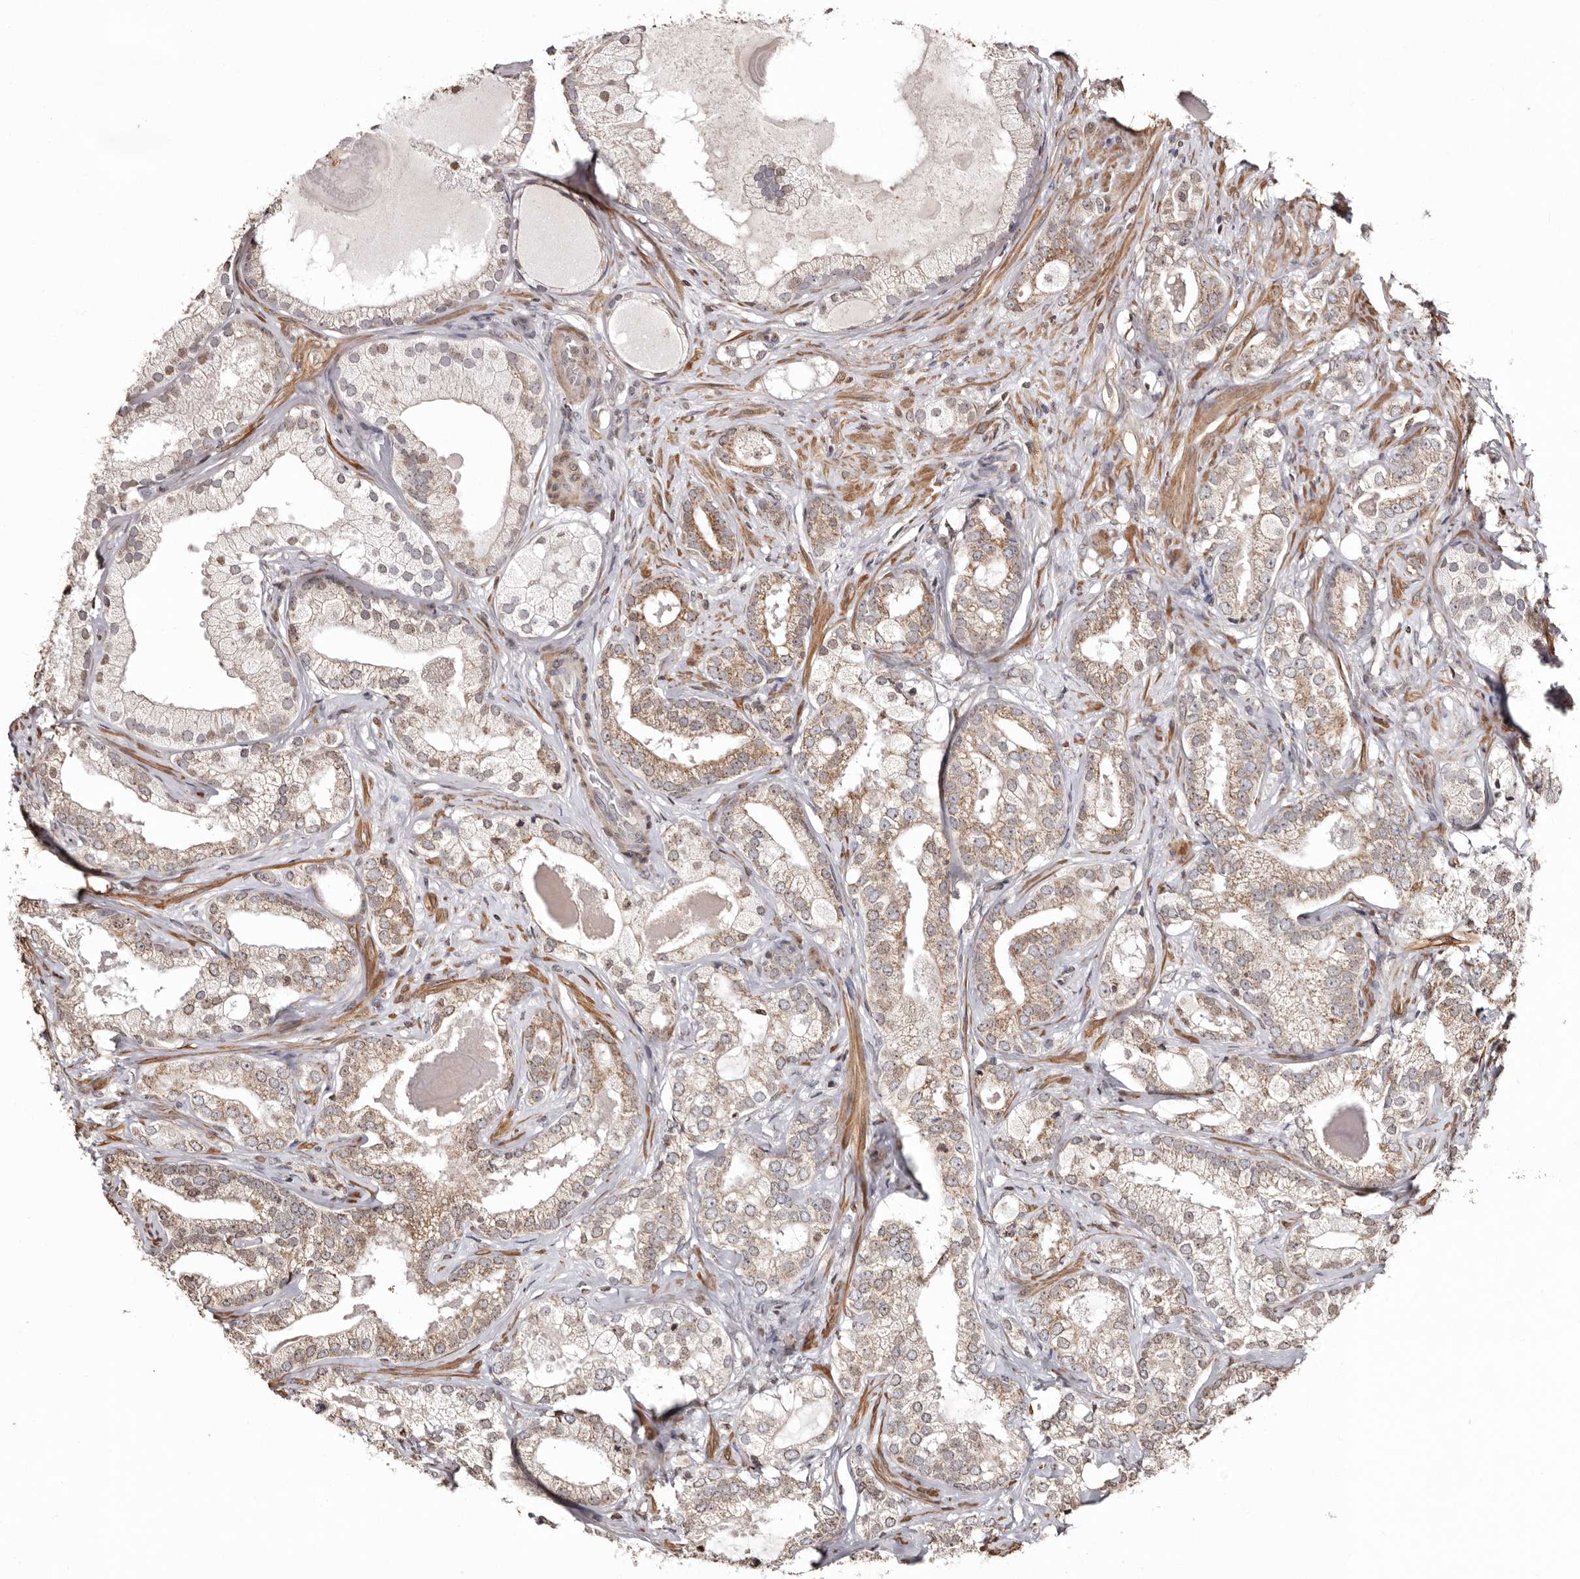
{"staining": {"intensity": "weak", "quantity": ">75%", "location": "cytoplasmic/membranous"}, "tissue": "prostate cancer", "cell_type": "Tumor cells", "image_type": "cancer", "snomed": [{"axis": "morphology", "description": "Normal morphology"}, {"axis": "morphology", "description": "Adenocarcinoma, Low grade"}, {"axis": "topography", "description": "Prostate"}], "caption": "IHC image of human prostate adenocarcinoma (low-grade) stained for a protein (brown), which reveals low levels of weak cytoplasmic/membranous positivity in approximately >75% of tumor cells.", "gene": "CCDC190", "patient": {"sex": "male", "age": 72}}